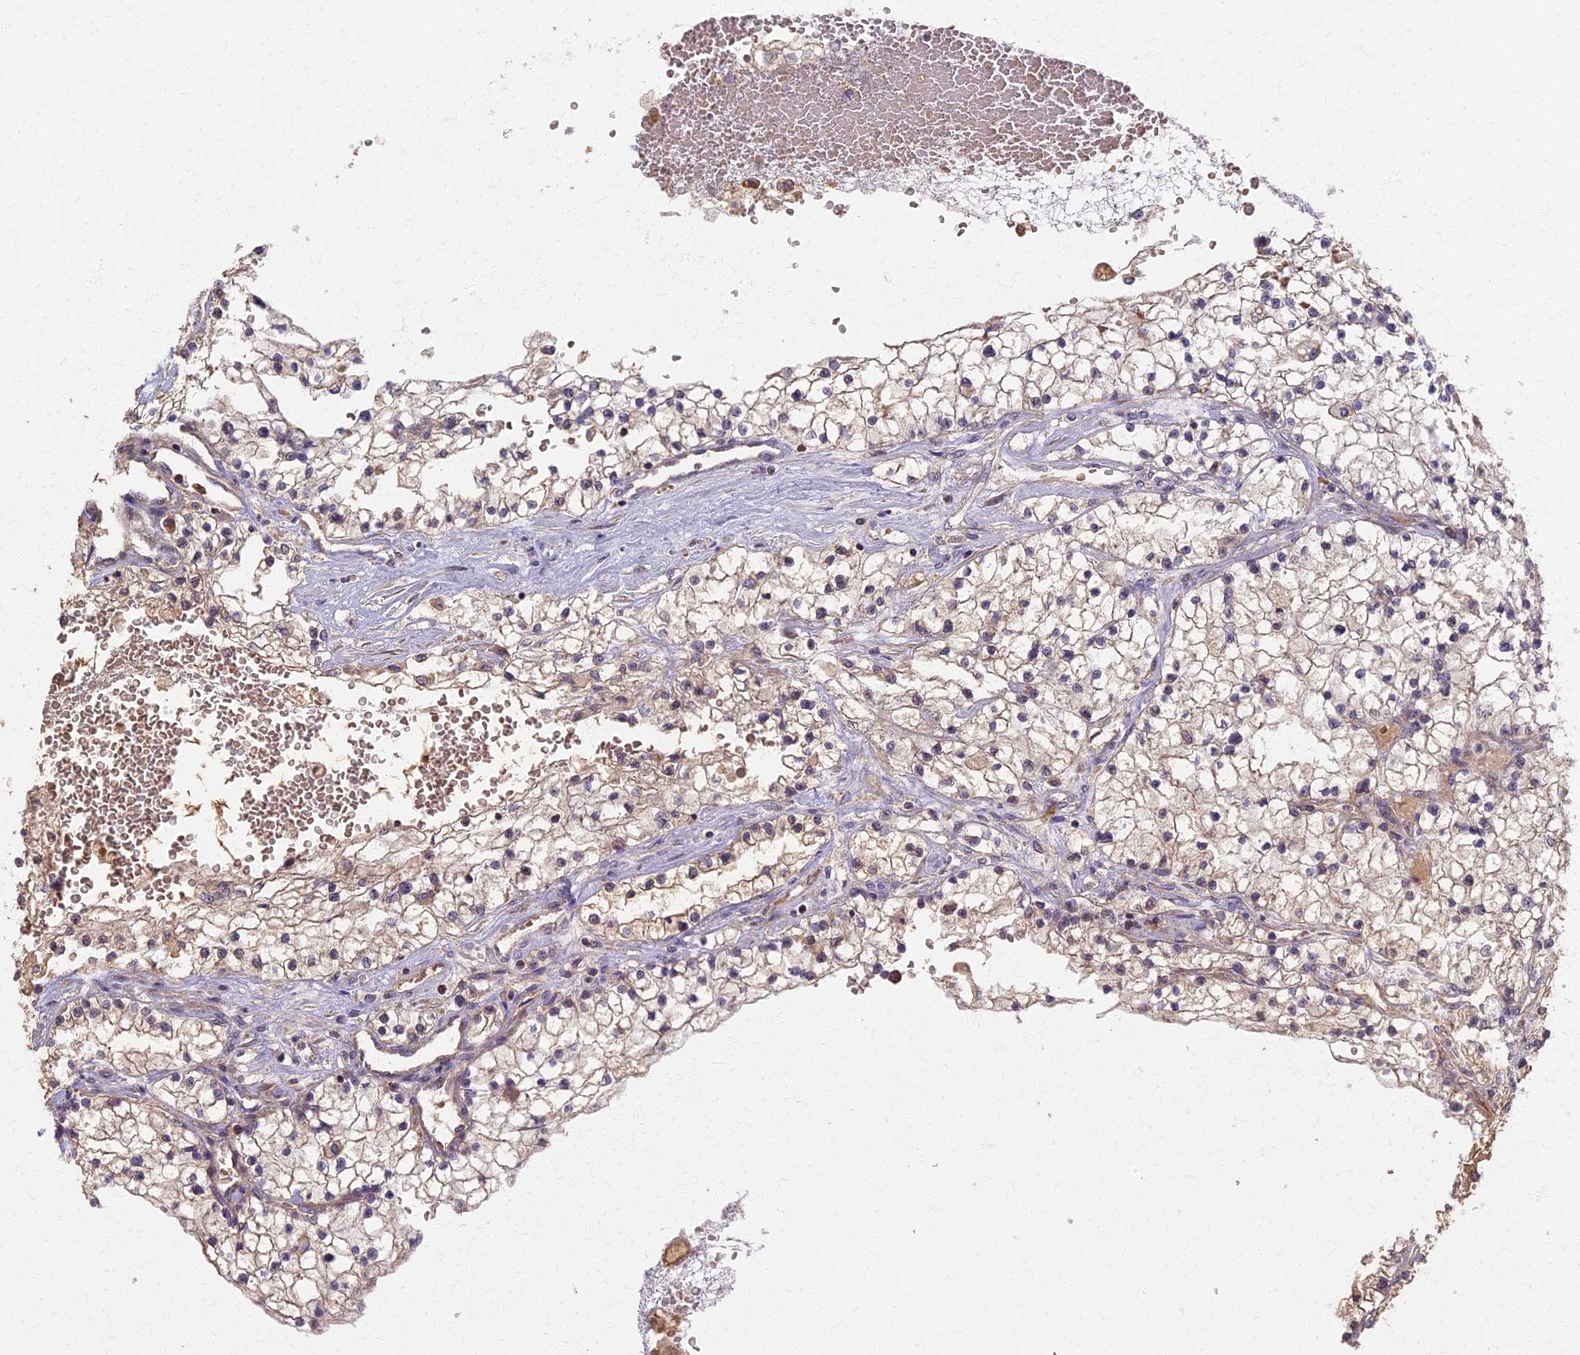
{"staining": {"intensity": "weak", "quantity": "<25%", "location": "cytoplasmic/membranous"}, "tissue": "renal cancer", "cell_type": "Tumor cells", "image_type": "cancer", "snomed": [{"axis": "morphology", "description": "Normal tissue, NOS"}, {"axis": "morphology", "description": "Adenocarcinoma, NOS"}, {"axis": "topography", "description": "Kidney"}], "caption": "Immunohistochemical staining of renal cancer shows no significant positivity in tumor cells.", "gene": "AP4E1", "patient": {"sex": "male", "age": 68}}